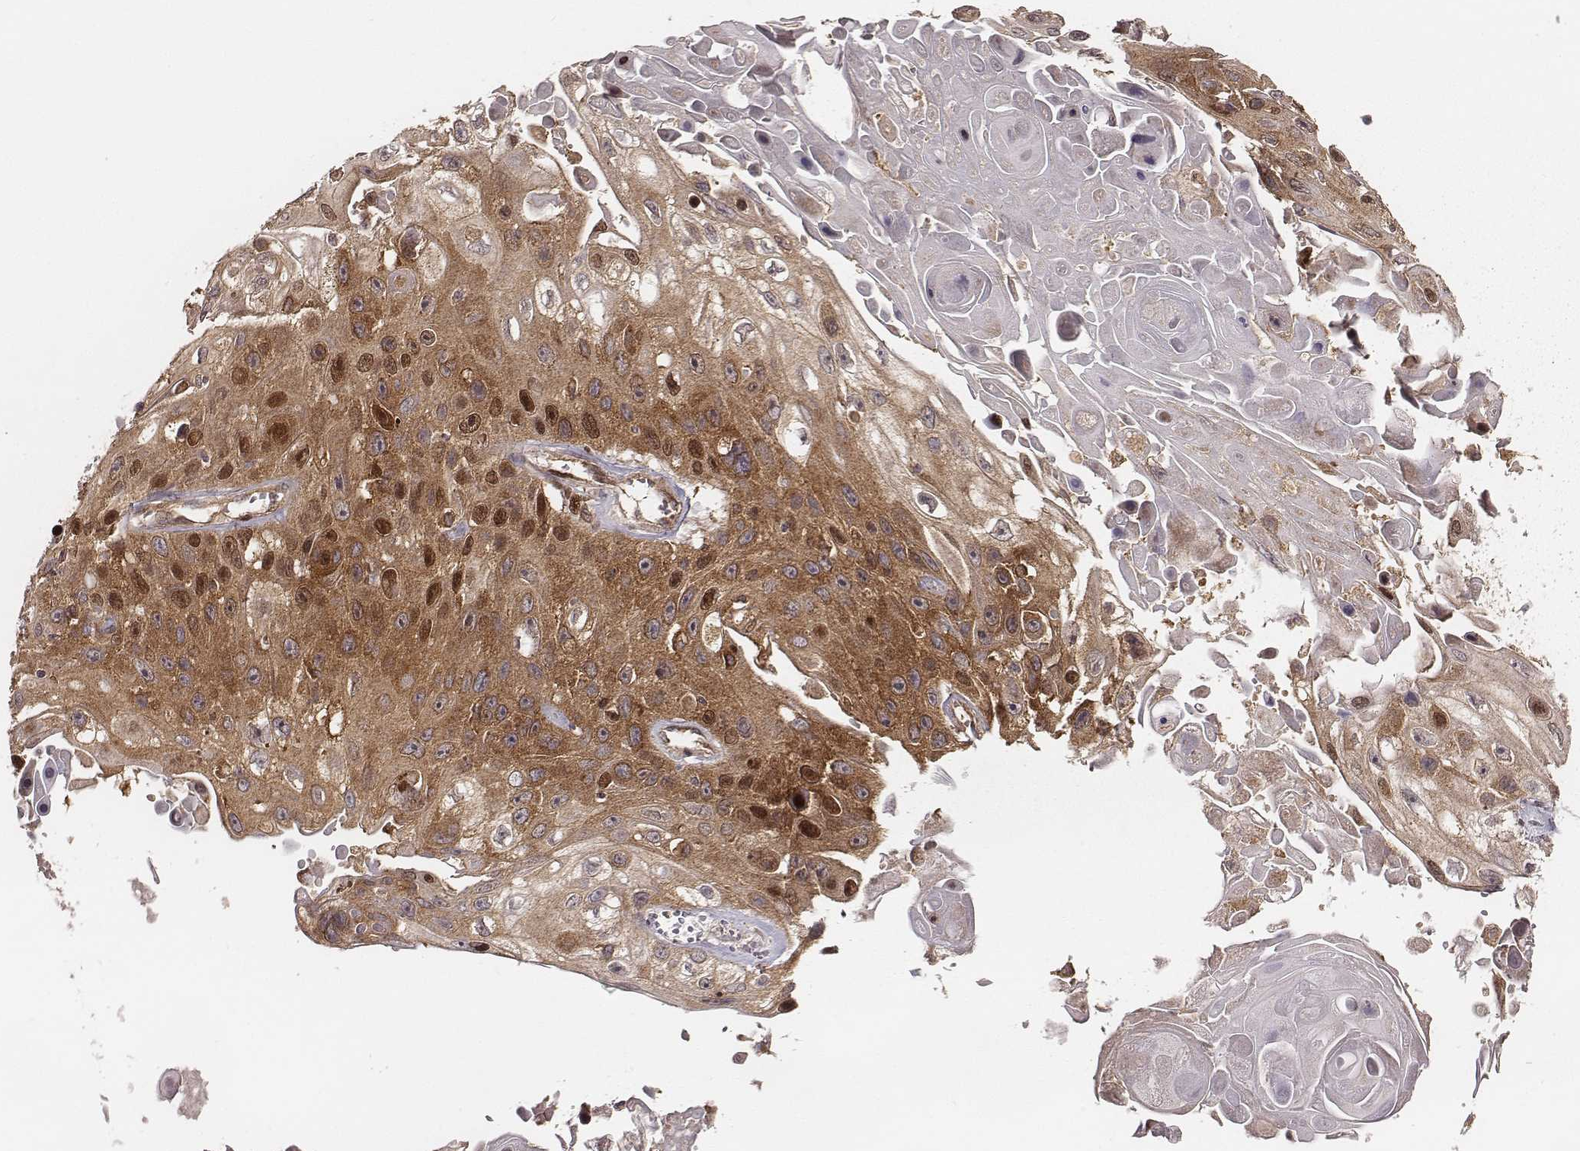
{"staining": {"intensity": "moderate", "quantity": ">75%", "location": "cytoplasmic/membranous"}, "tissue": "skin cancer", "cell_type": "Tumor cells", "image_type": "cancer", "snomed": [{"axis": "morphology", "description": "Squamous cell carcinoma, NOS"}, {"axis": "topography", "description": "Skin"}], "caption": "Moderate cytoplasmic/membranous protein positivity is seen in about >75% of tumor cells in skin cancer (squamous cell carcinoma).", "gene": "VPS26A", "patient": {"sex": "male", "age": 82}}